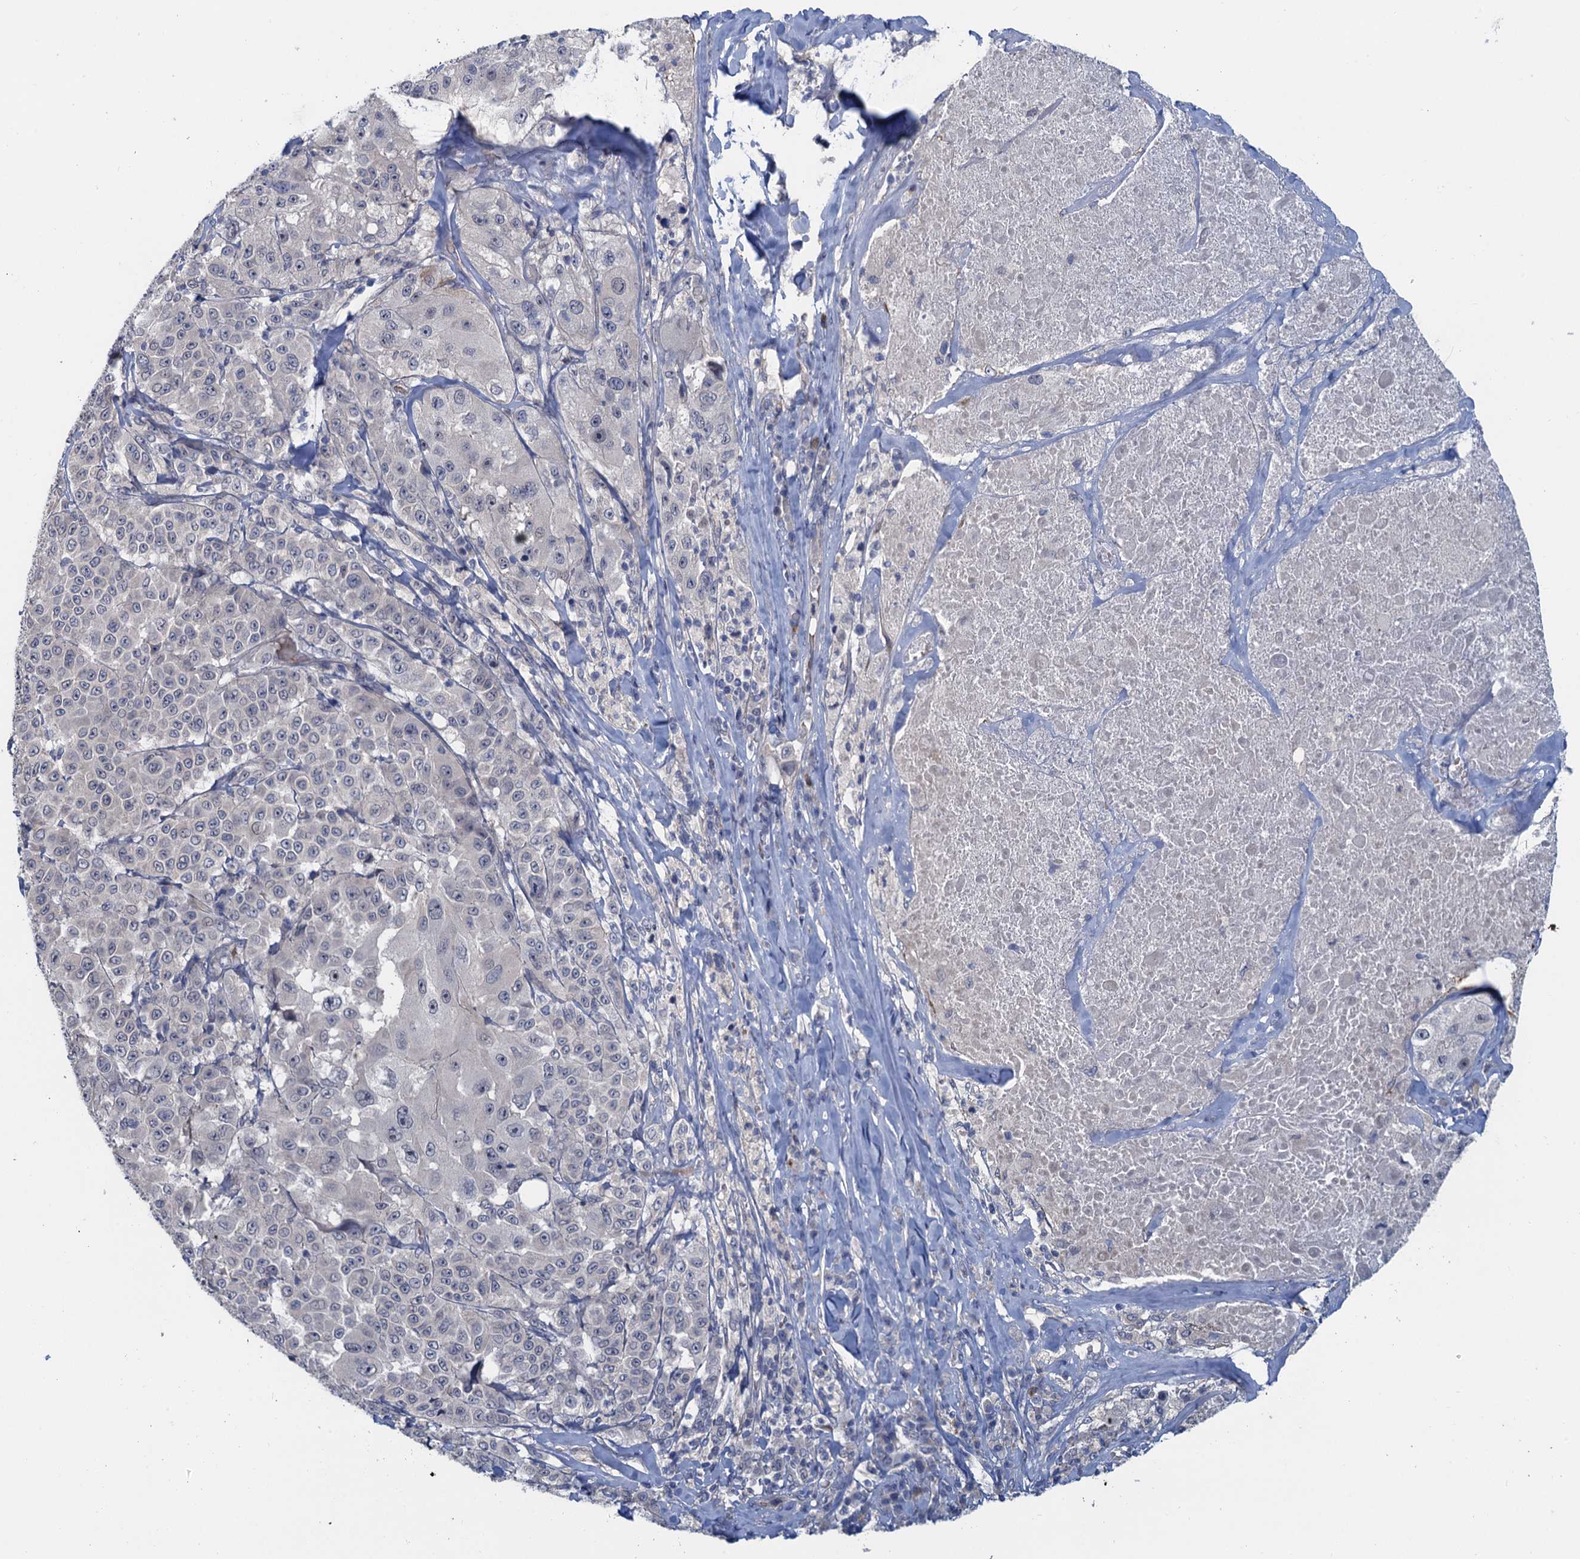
{"staining": {"intensity": "negative", "quantity": "none", "location": "none"}, "tissue": "melanoma", "cell_type": "Tumor cells", "image_type": "cancer", "snomed": [{"axis": "morphology", "description": "Malignant melanoma, Metastatic site"}, {"axis": "topography", "description": "Lymph node"}], "caption": "The photomicrograph demonstrates no significant expression in tumor cells of melanoma.", "gene": "MYO16", "patient": {"sex": "male", "age": 62}}